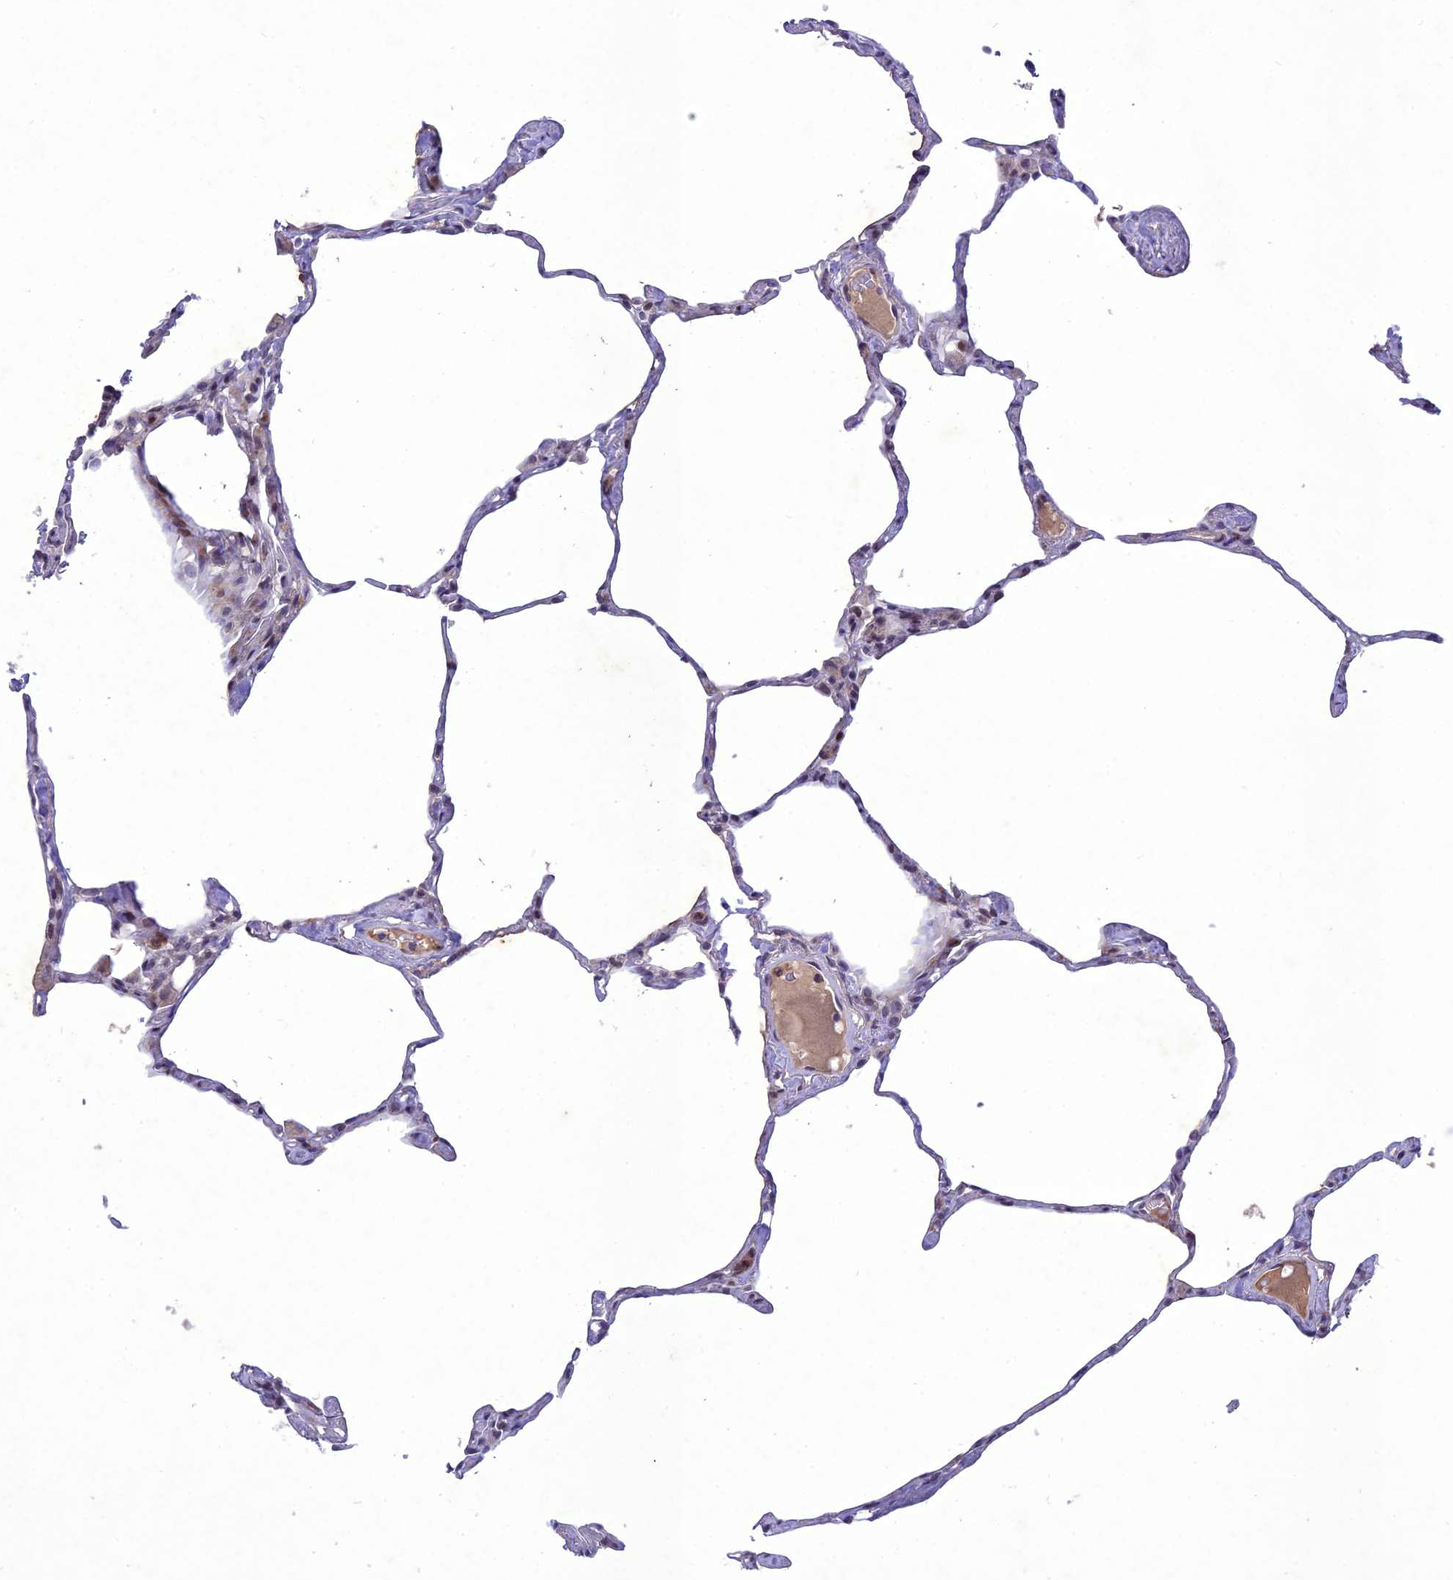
{"staining": {"intensity": "moderate", "quantity": "<25%", "location": "cytoplasmic/membranous"}, "tissue": "lung", "cell_type": "Alveolar cells", "image_type": "normal", "snomed": [{"axis": "morphology", "description": "Normal tissue, NOS"}, {"axis": "topography", "description": "Lung"}], "caption": "Moderate cytoplasmic/membranous positivity for a protein is seen in about <25% of alveolar cells of normal lung using immunohistochemistry.", "gene": "ANKRD52", "patient": {"sex": "male", "age": 65}}